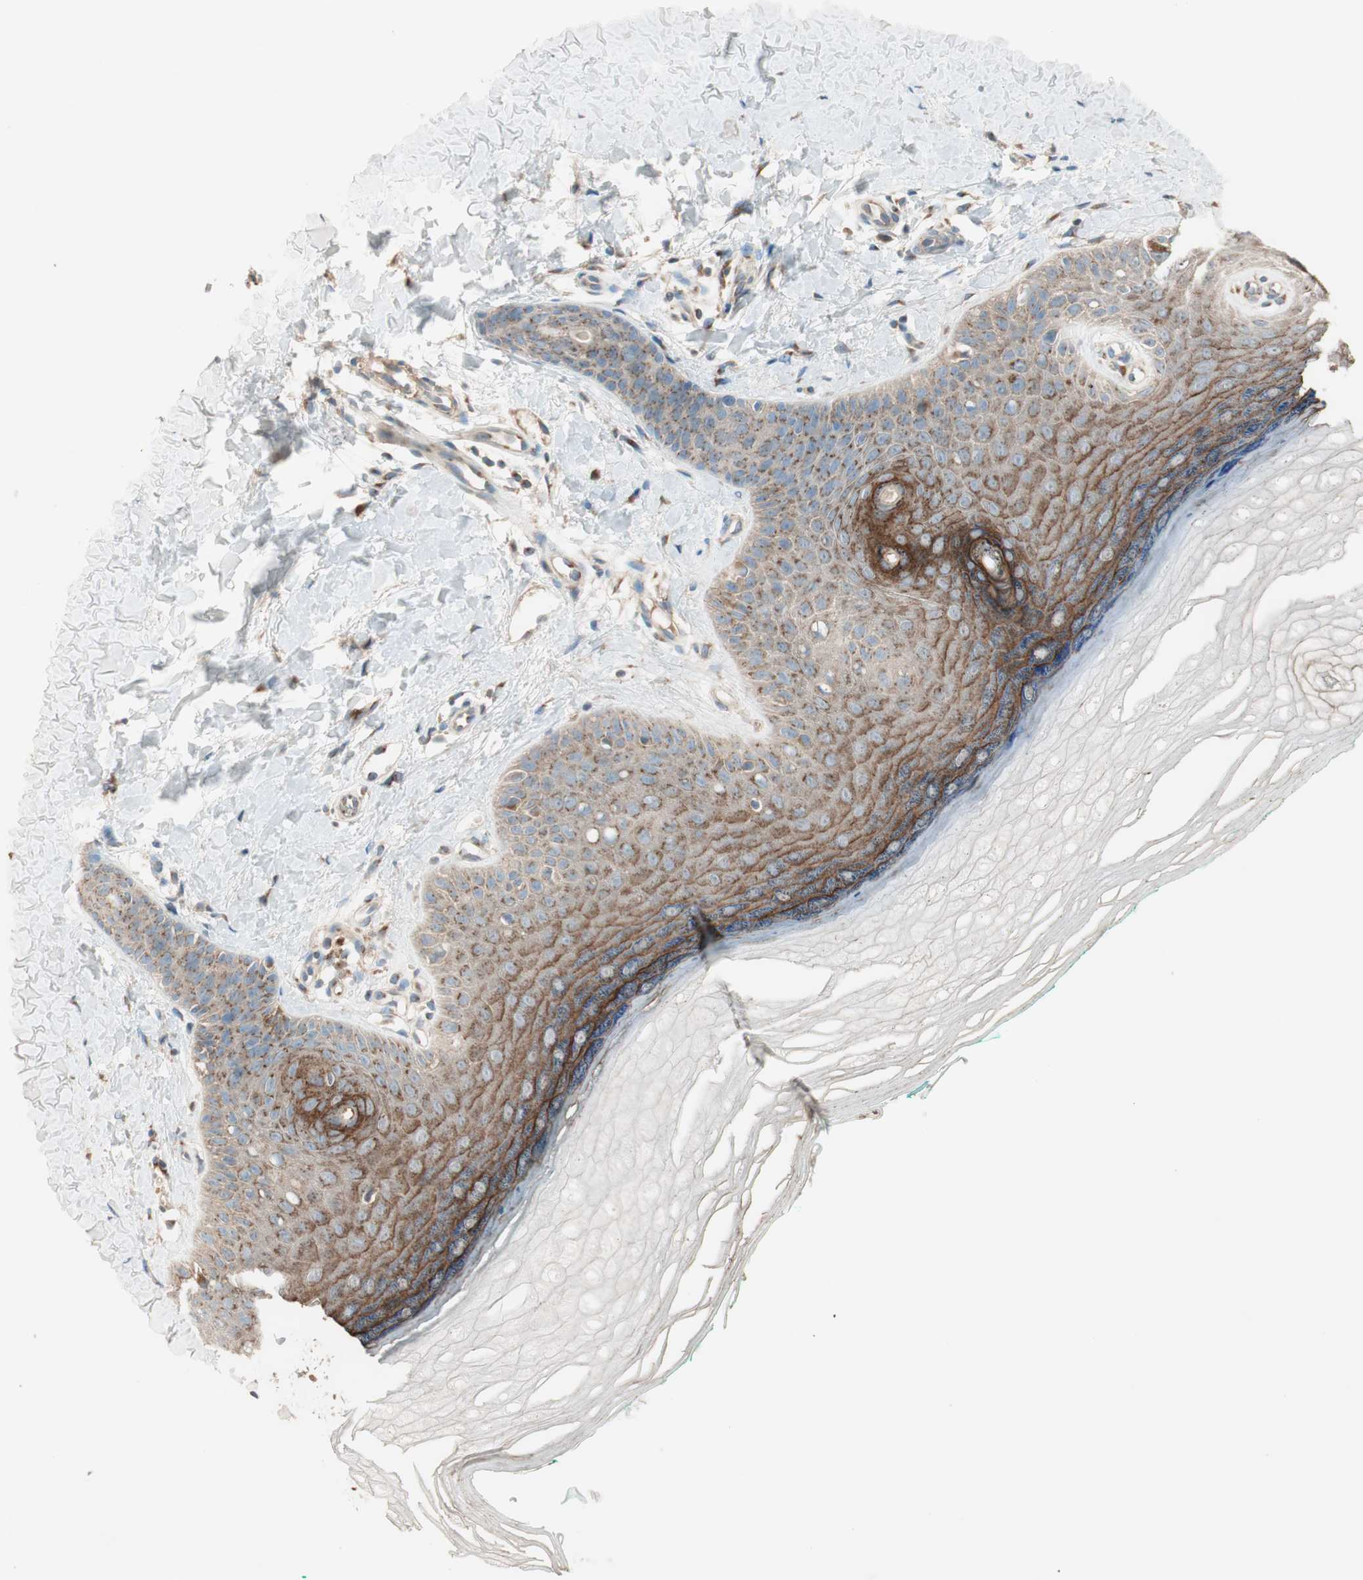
{"staining": {"intensity": "moderate", "quantity": ">75%", "location": "cytoplasmic/membranous"}, "tissue": "skin", "cell_type": "Fibroblasts", "image_type": "normal", "snomed": [{"axis": "morphology", "description": "Normal tissue, NOS"}, {"axis": "topography", "description": "Skin"}], "caption": "Moderate cytoplasmic/membranous expression is appreciated in about >75% of fibroblasts in benign skin.", "gene": "SEC16A", "patient": {"sex": "male", "age": 26}}